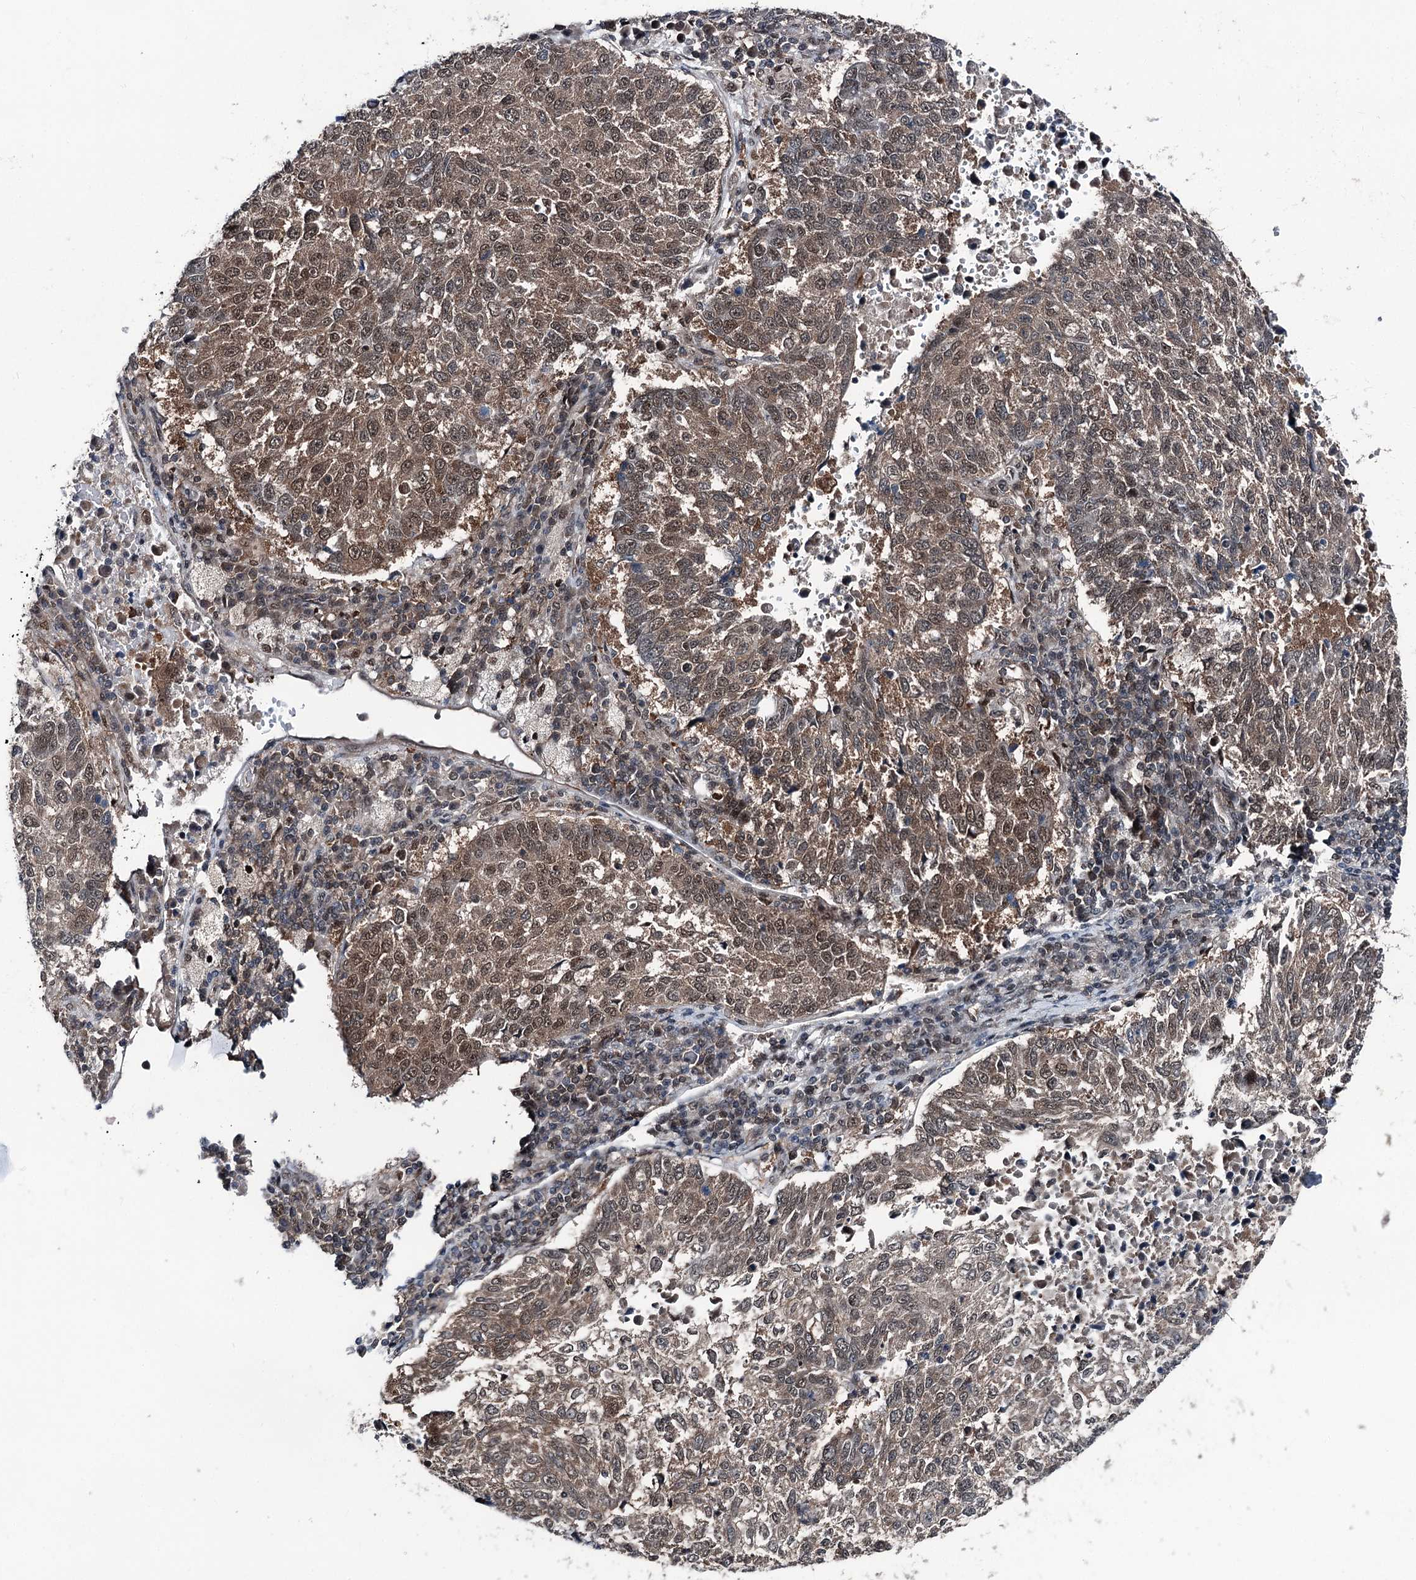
{"staining": {"intensity": "moderate", "quantity": "25%-75%", "location": "cytoplasmic/membranous,nuclear"}, "tissue": "lung cancer", "cell_type": "Tumor cells", "image_type": "cancer", "snomed": [{"axis": "morphology", "description": "Squamous cell carcinoma, NOS"}, {"axis": "topography", "description": "Lung"}], "caption": "Moderate cytoplasmic/membranous and nuclear expression is seen in approximately 25%-75% of tumor cells in lung cancer.", "gene": "PSMD13", "patient": {"sex": "male", "age": 73}}